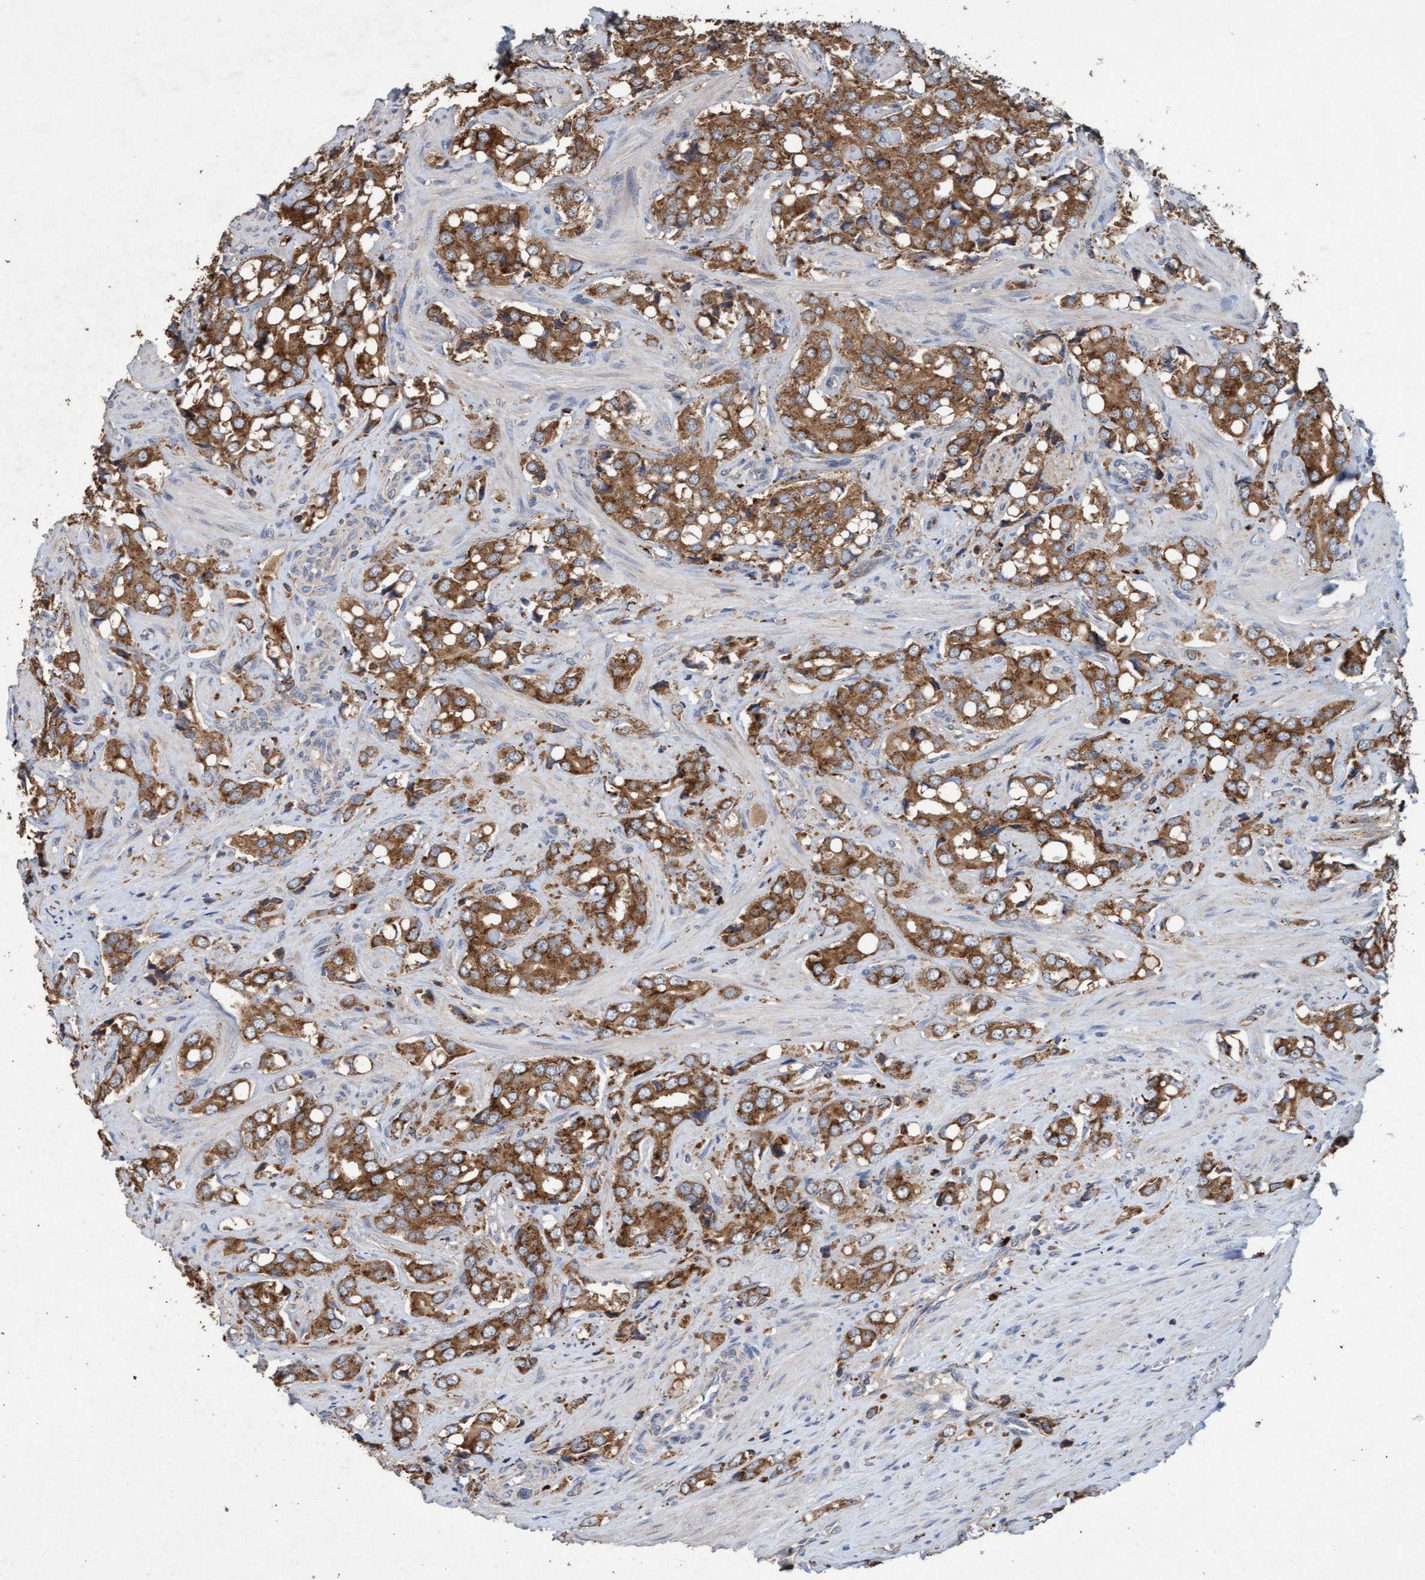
{"staining": {"intensity": "moderate", "quantity": ">75%", "location": "cytoplasmic/membranous"}, "tissue": "prostate cancer", "cell_type": "Tumor cells", "image_type": "cancer", "snomed": [{"axis": "morphology", "description": "Adenocarcinoma, High grade"}, {"axis": "topography", "description": "Prostate"}], "caption": "Immunohistochemical staining of adenocarcinoma (high-grade) (prostate) displays medium levels of moderate cytoplasmic/membranous expression in about >75% of tumor cells. (DAB = brown stain, brightfield microscopy at high magnification).", "gene": "ATPAF2", "patient": {"sex": "male", "age": 52}}